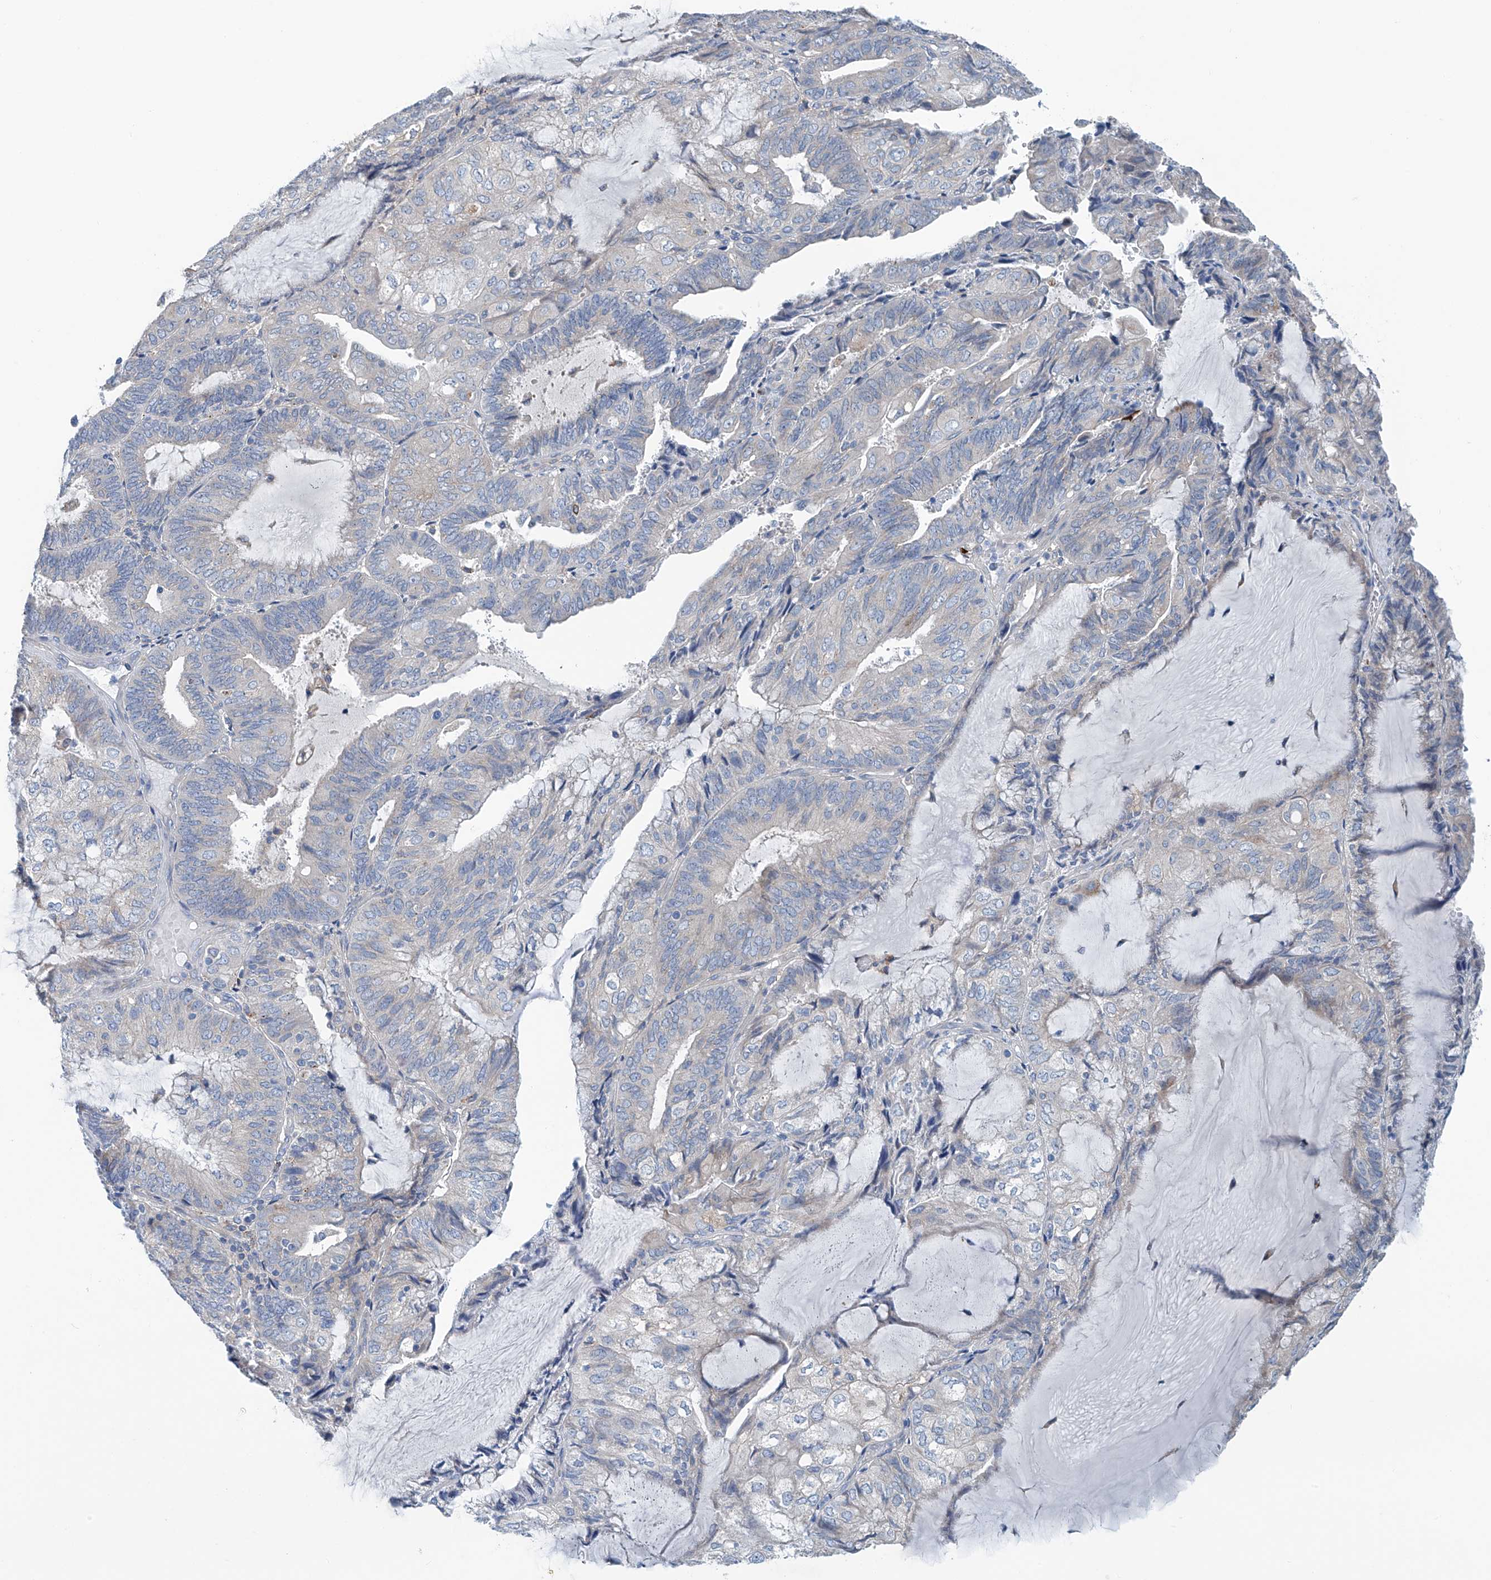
{"staining": {"intensity": "negative", "quantity": "none", "location": "none"}, "tissue": "endometrial cancer", "cell_type": "Tumor cells", "image_type": "cancer", "snomed": [{"axis": "morphology", "description": "Adenocarcinoma, NOS"}, {"axis": "topography", "description": "Endometrium"}], "caption": "A histopathology image of adenocarcinoma (endometrial) stained for a protein exhibits no brown staining in tumor cells.", "gene": "CEP85L", "patient": {"sex": "female", "age": 81}}